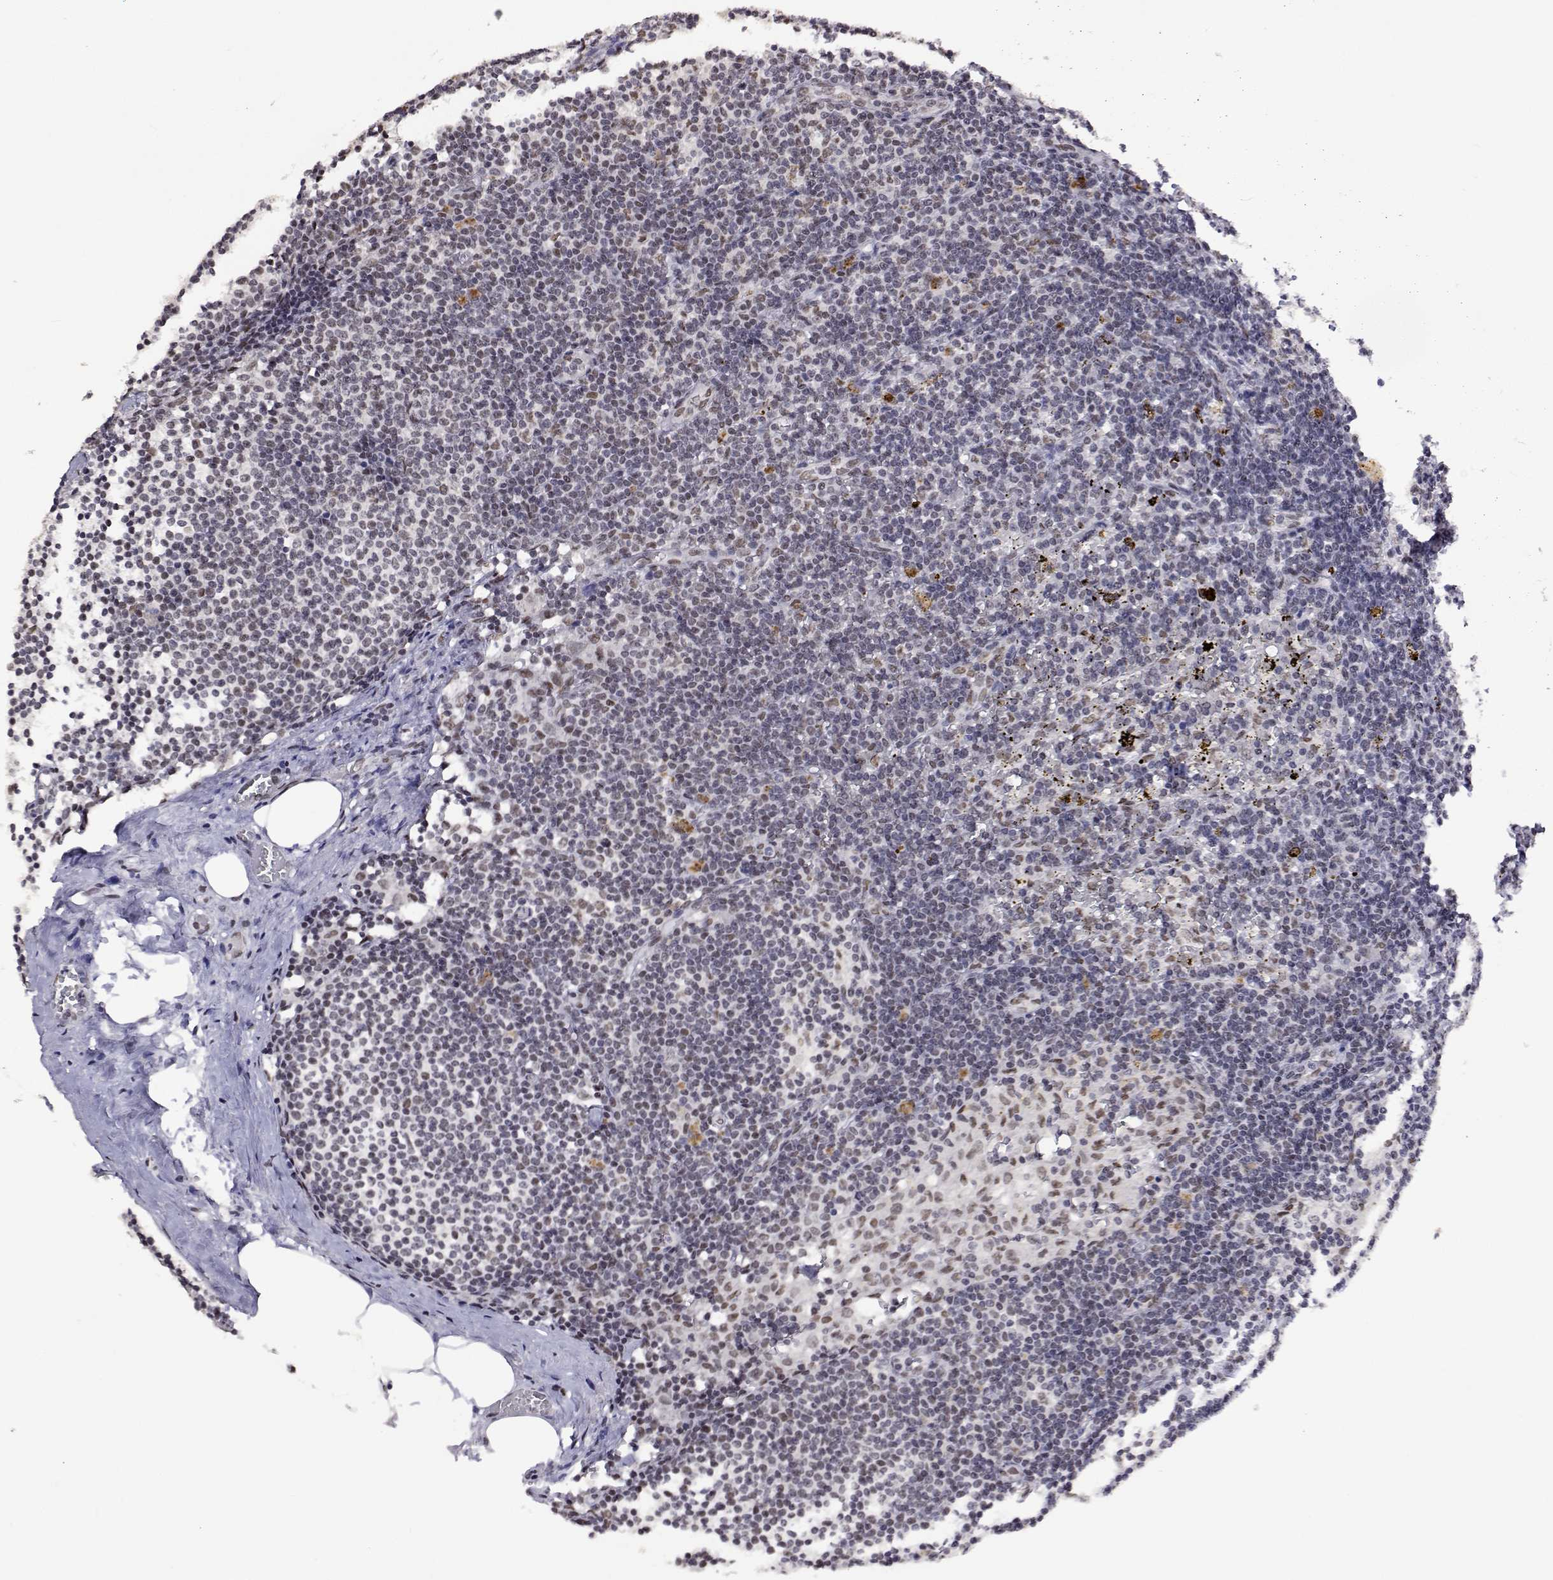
{"staining": {"intensity": "negative", "quantity": "none", "location": "none"}, "tissue": "lymph node", "cell_type": "Germinal center cells", "image_type": "normal", "snomed": [{"axis": "morphology", "description": "Normal tissue, NOS"}, {"axis": "topography", "description": "Lymph node"}], "caption": "The immunohistochemistry image has no significant positivity in germinal center cells of lymph node.", "gene": "HNRNPA0", "patient": {"sex": "female", "age": 69}}